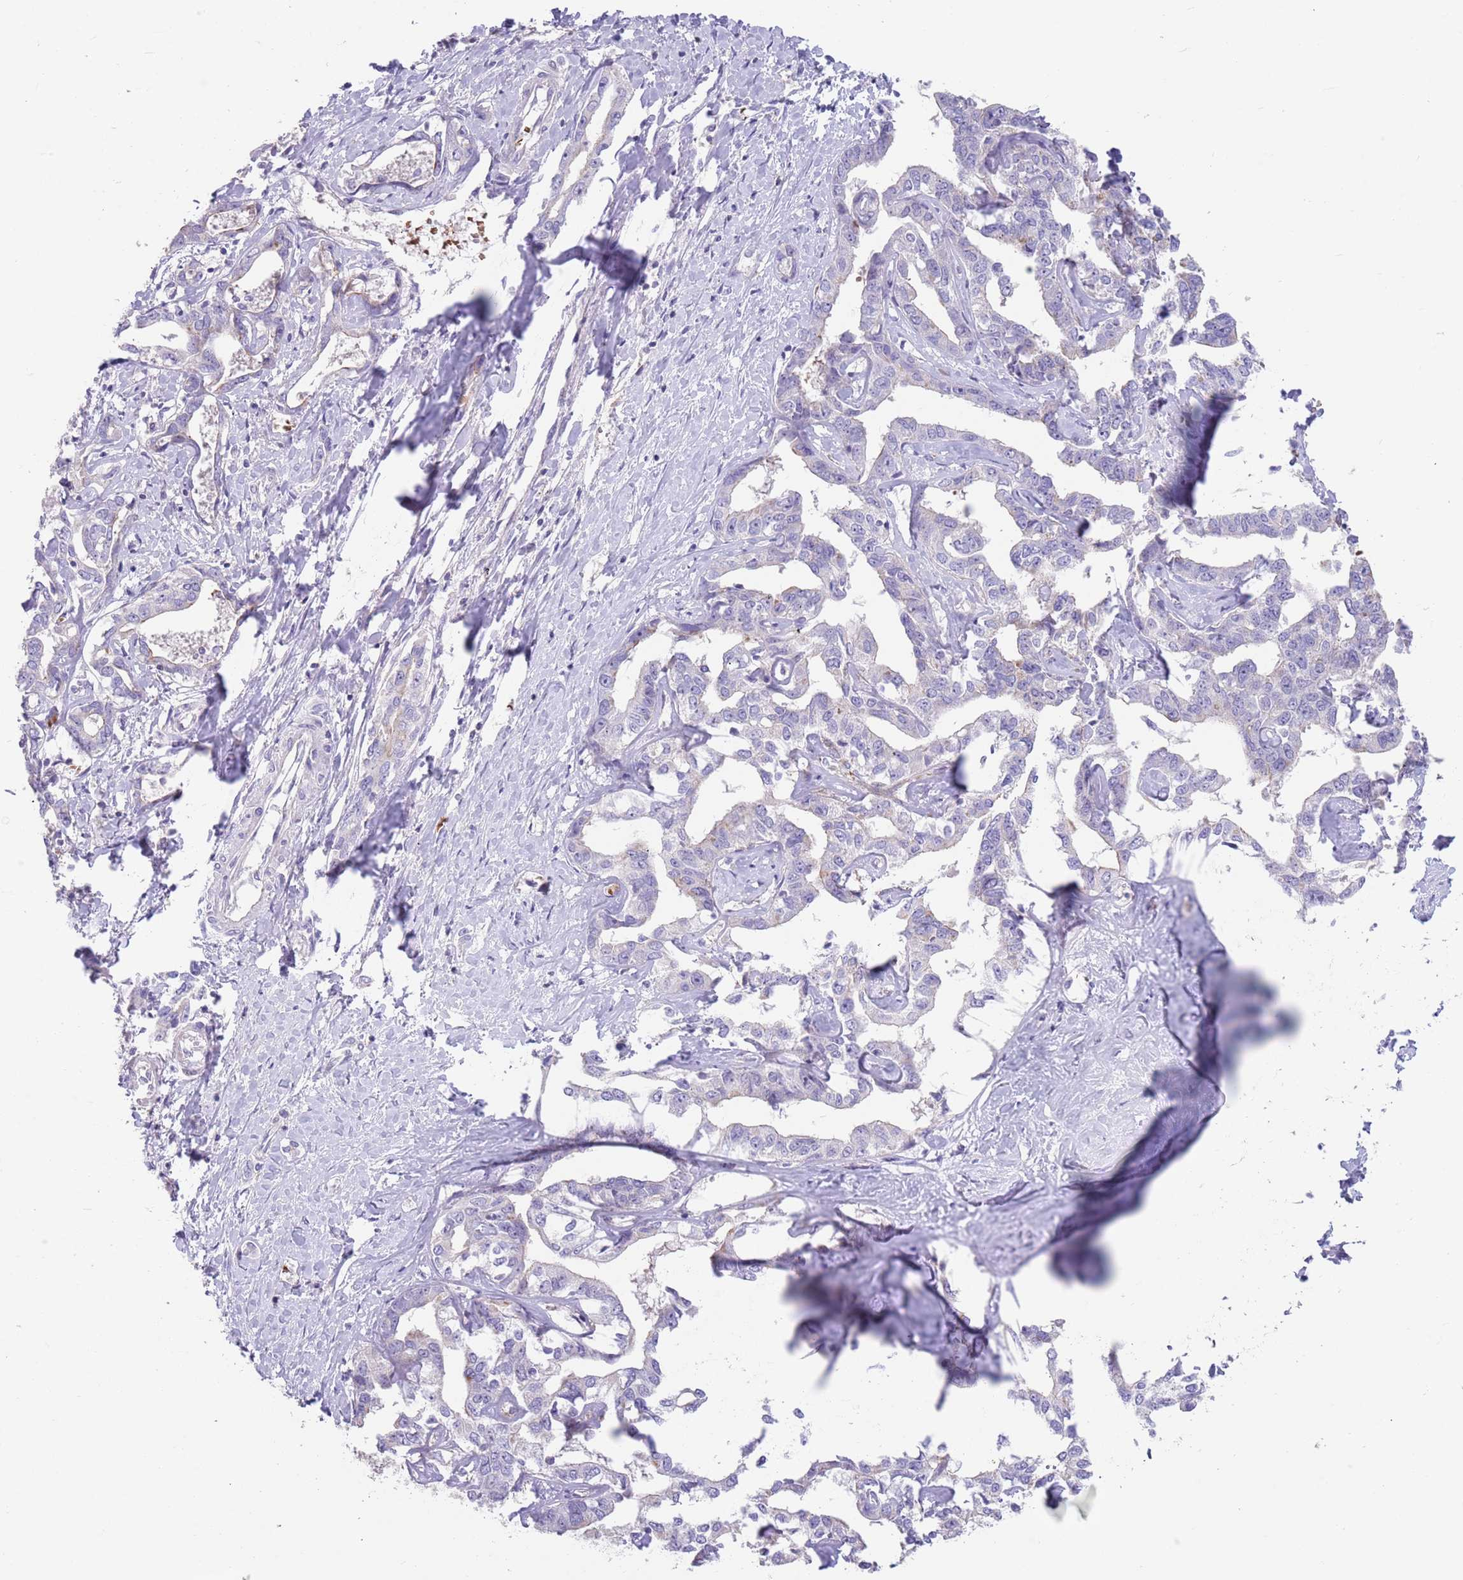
{"staining": {"intensity": "negative", "quantity": "none", "location": "none"}, "tissue": "liver cancer", "cell_type": "Tumor cells", "image_type": "cancer", "snomed": [{"axis": "morphology", "description": "Cholangiocarcinoma"}, {"axis": "topography", "description": "Liver"}], "caption": "DAB (3,3'-diaminobenzidine) immunohistochemical staining of liver cholangiocarcinoma demonstrates no significant expression in tumor cells. Nuclei are stained in blue.", "gene": "ZNF14", "patient": {"sex": "male", "age": 59}}